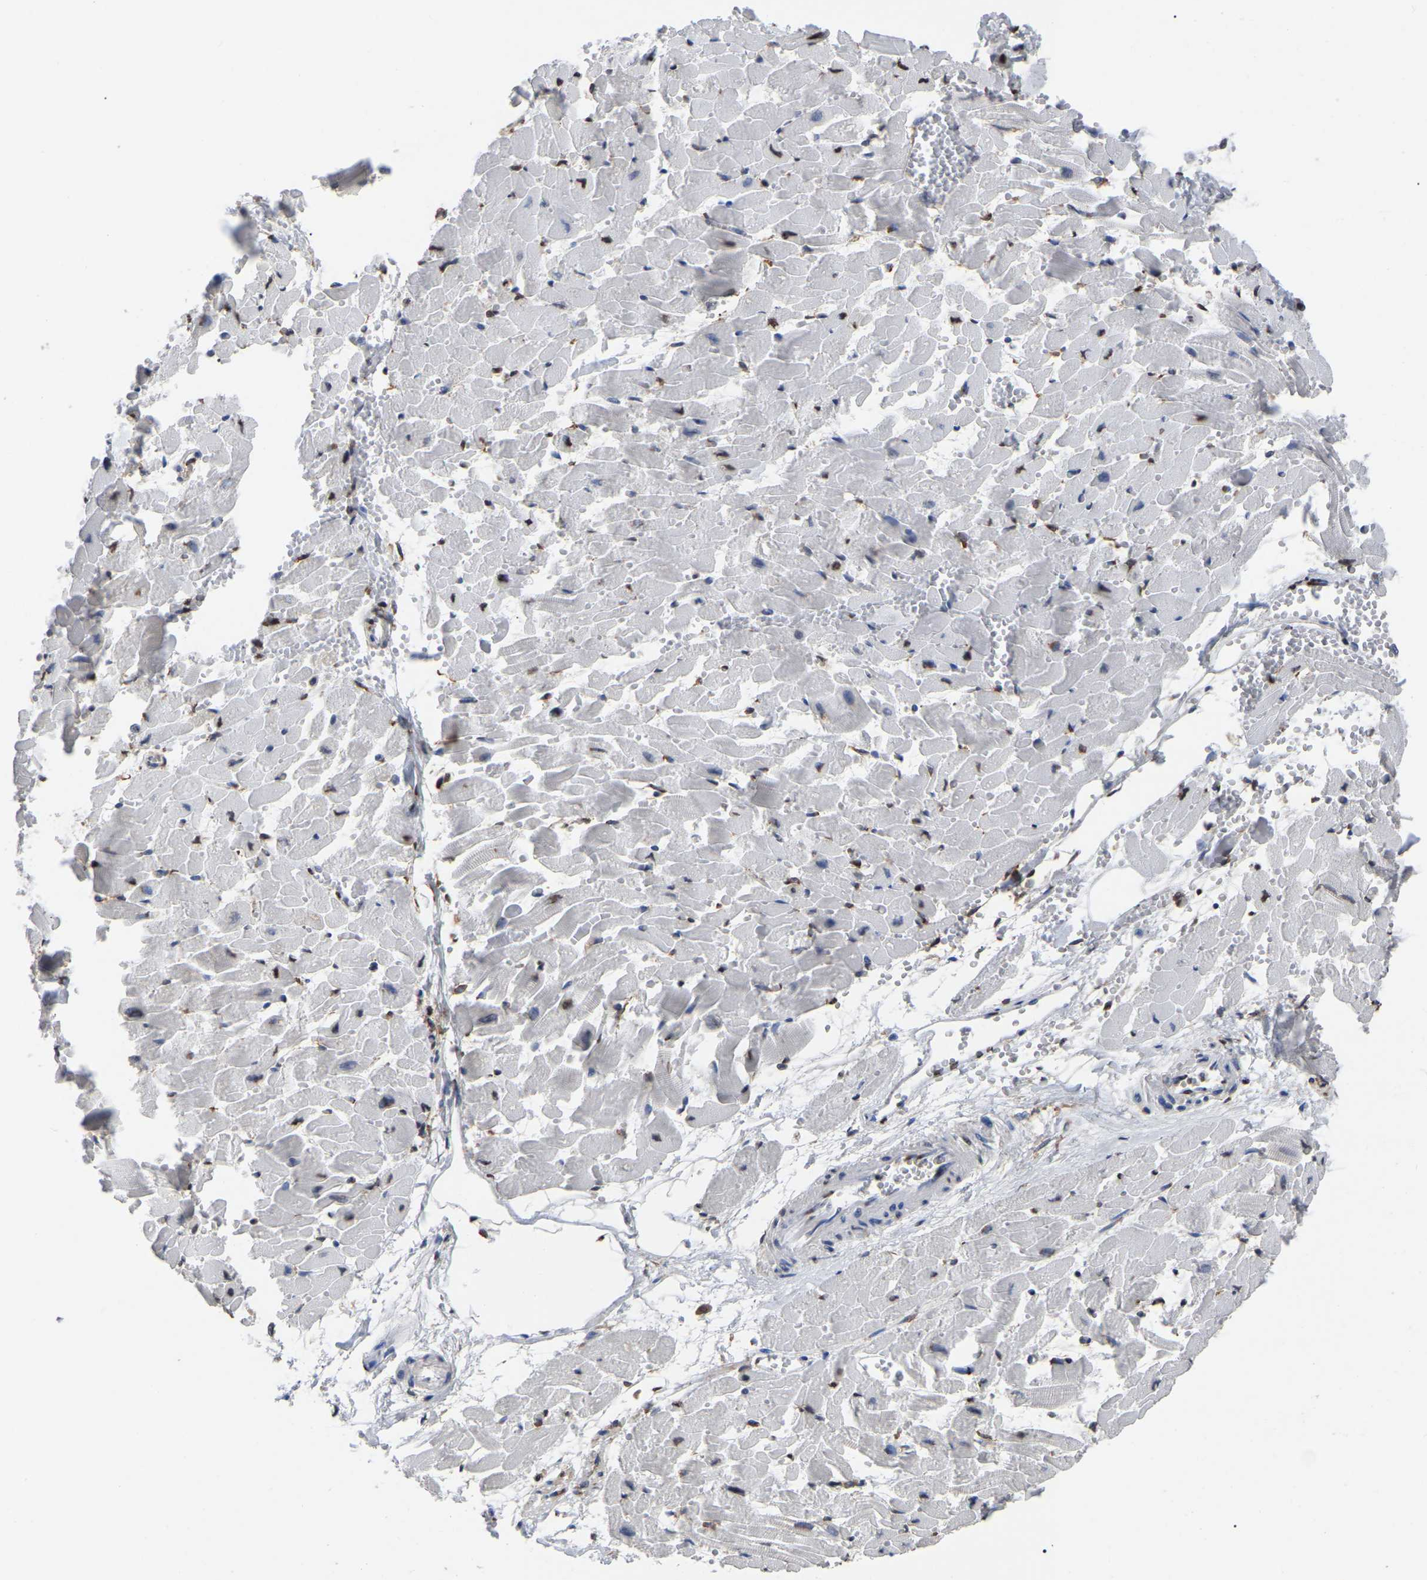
{"staining": {"intensity": "strong", "quantity": "<25%", "location": "nuclear"}, "tissue": "heart muscle", "cell_type": "Cardiomyocytes", "image_type": "normal", "snomed": [{"axis": "morphology", "description": "Normal tissue, NOS"}, {"axis": "topography", "description": "Heart"}], "caption": "Heart muscle was stained to show a protein in brown. There is medium levels of strong nuclear staining in approximately <25% of cardiomyocytes. The protein is stained brown, and the nuclei are stained in blue (DAB (3,3'-diaminobenzidine) IHC with brightfield microscopy, high magnification).", "gene": "RBL2", "patient": {"sex": "female", "age": 19}}